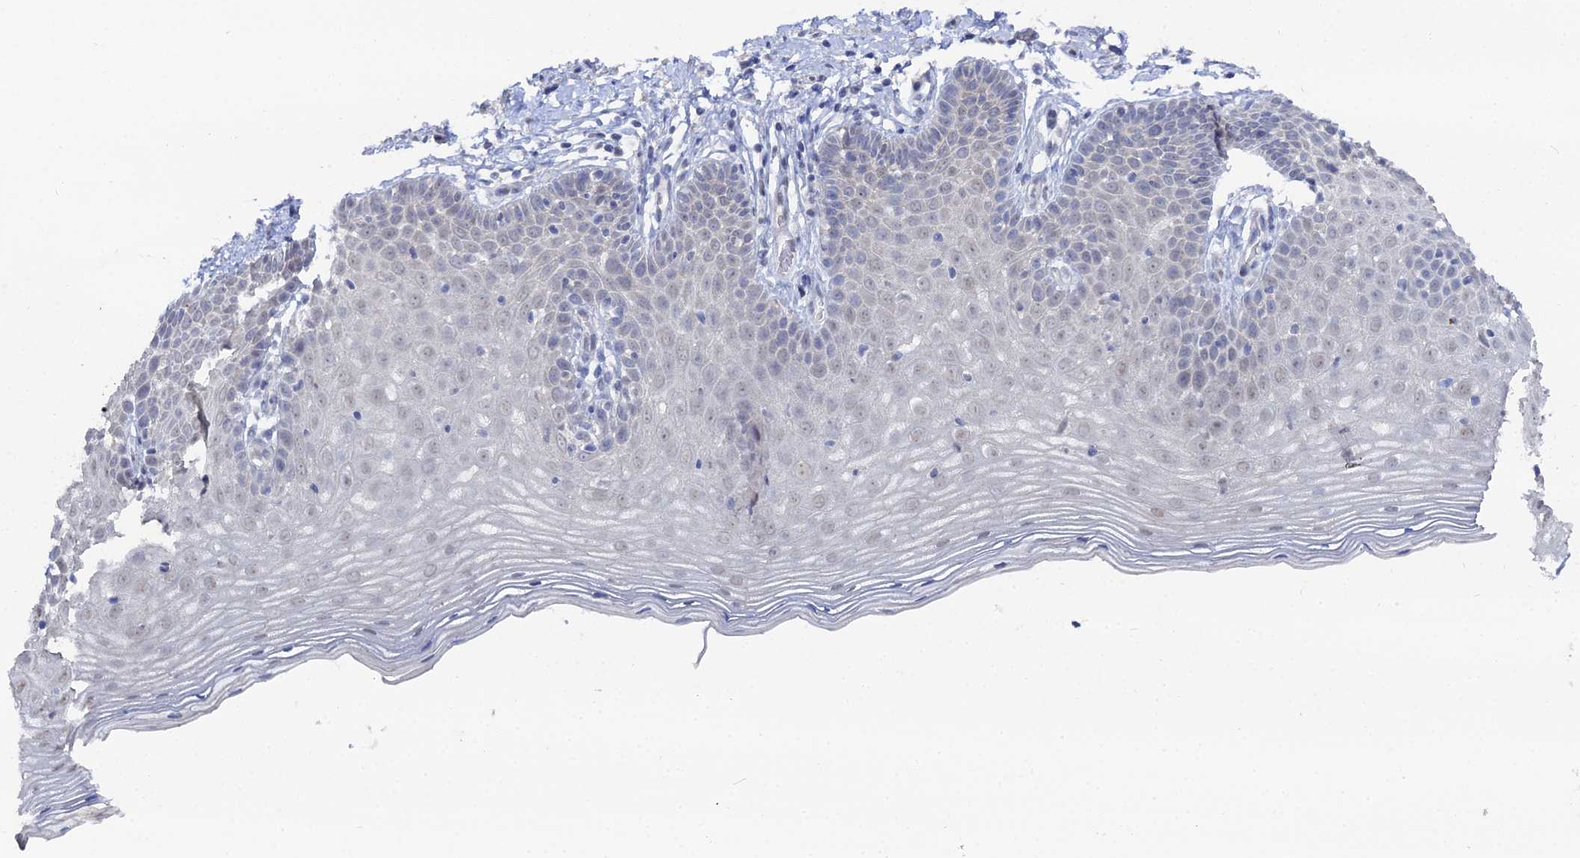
{"staining": {"intensity": "weak", "quantity": "<25%", "location": "nuclear"}, "tissue": "cervix", "cell_type": "Glandular cells", "image_type": "normal", "snomed": [{"axis": "morphology", "description": "Normal tissue, NOS"}, {"axis": "topography", "description": "Cervix"}], "caption": "Glandular cells show no significant protein expression in benign cervix. (Immunohistochemistry (ihc), brightfield microscopy, high magnification).", "gene": "THAP4", "patient": {"sex": "female", "age": 36}}